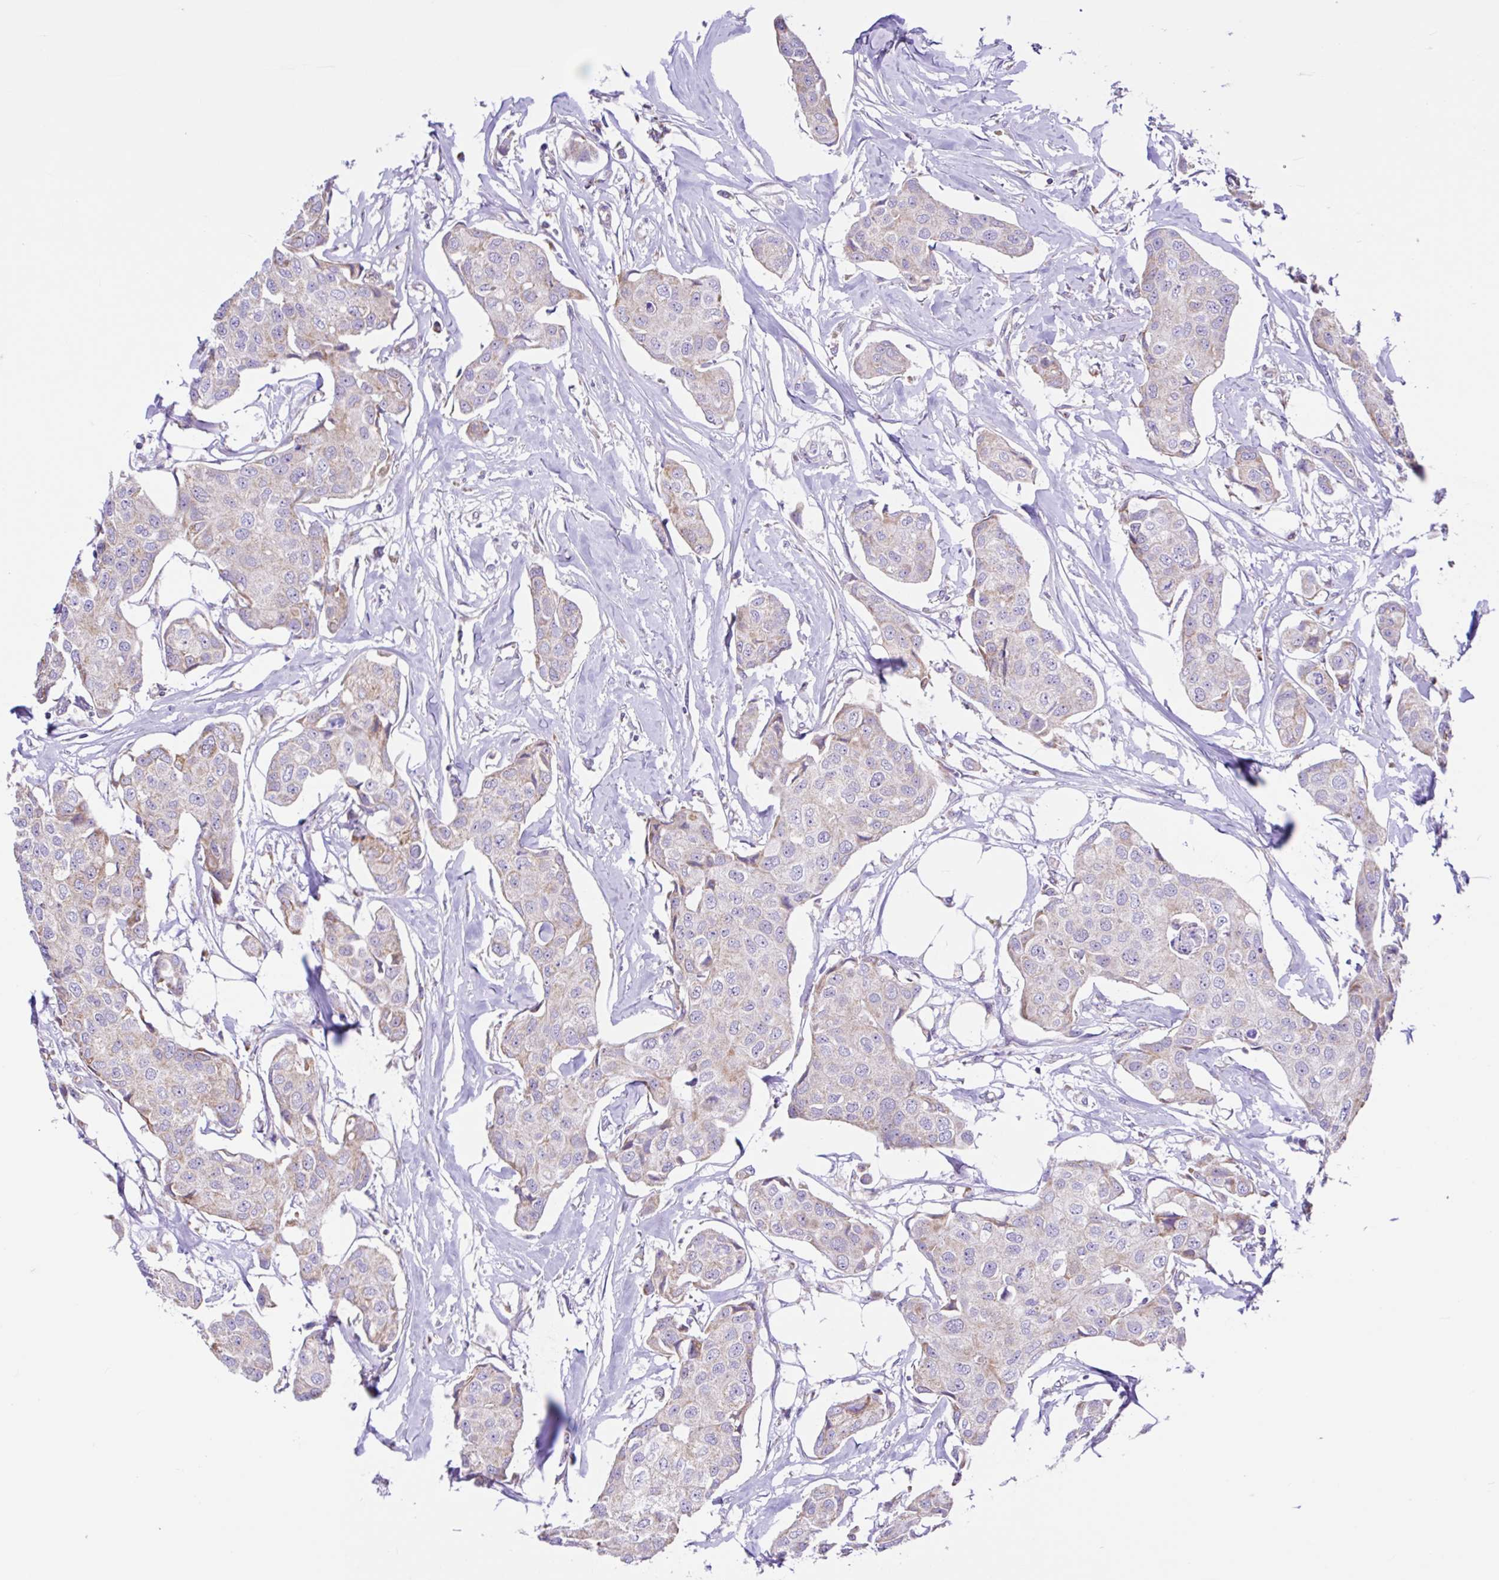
{"staining": {"intensity": "weak", "quantity": "25%-75%", "location": "cytoplasmic/membranous"}, "tissue": "breast cancer", "cell_type": "Tumor cells", "image_type": "cancer", "snomed": [{"axis": "morphology", "description": "Duct carcinoma"}, {"axis": "topography", "description": "Breast"}, {"axis": "topography", "description": "Lymph node"}], "caption": "Brown immunohistochemical staining in infiltrating ductal carcinoma (breast) displays weak cytoplasmic/membranous expression in about 25%-75% of tumor cells.", "gene": "NDUFS2", "patient": {"sex": "female", "age": 80}}